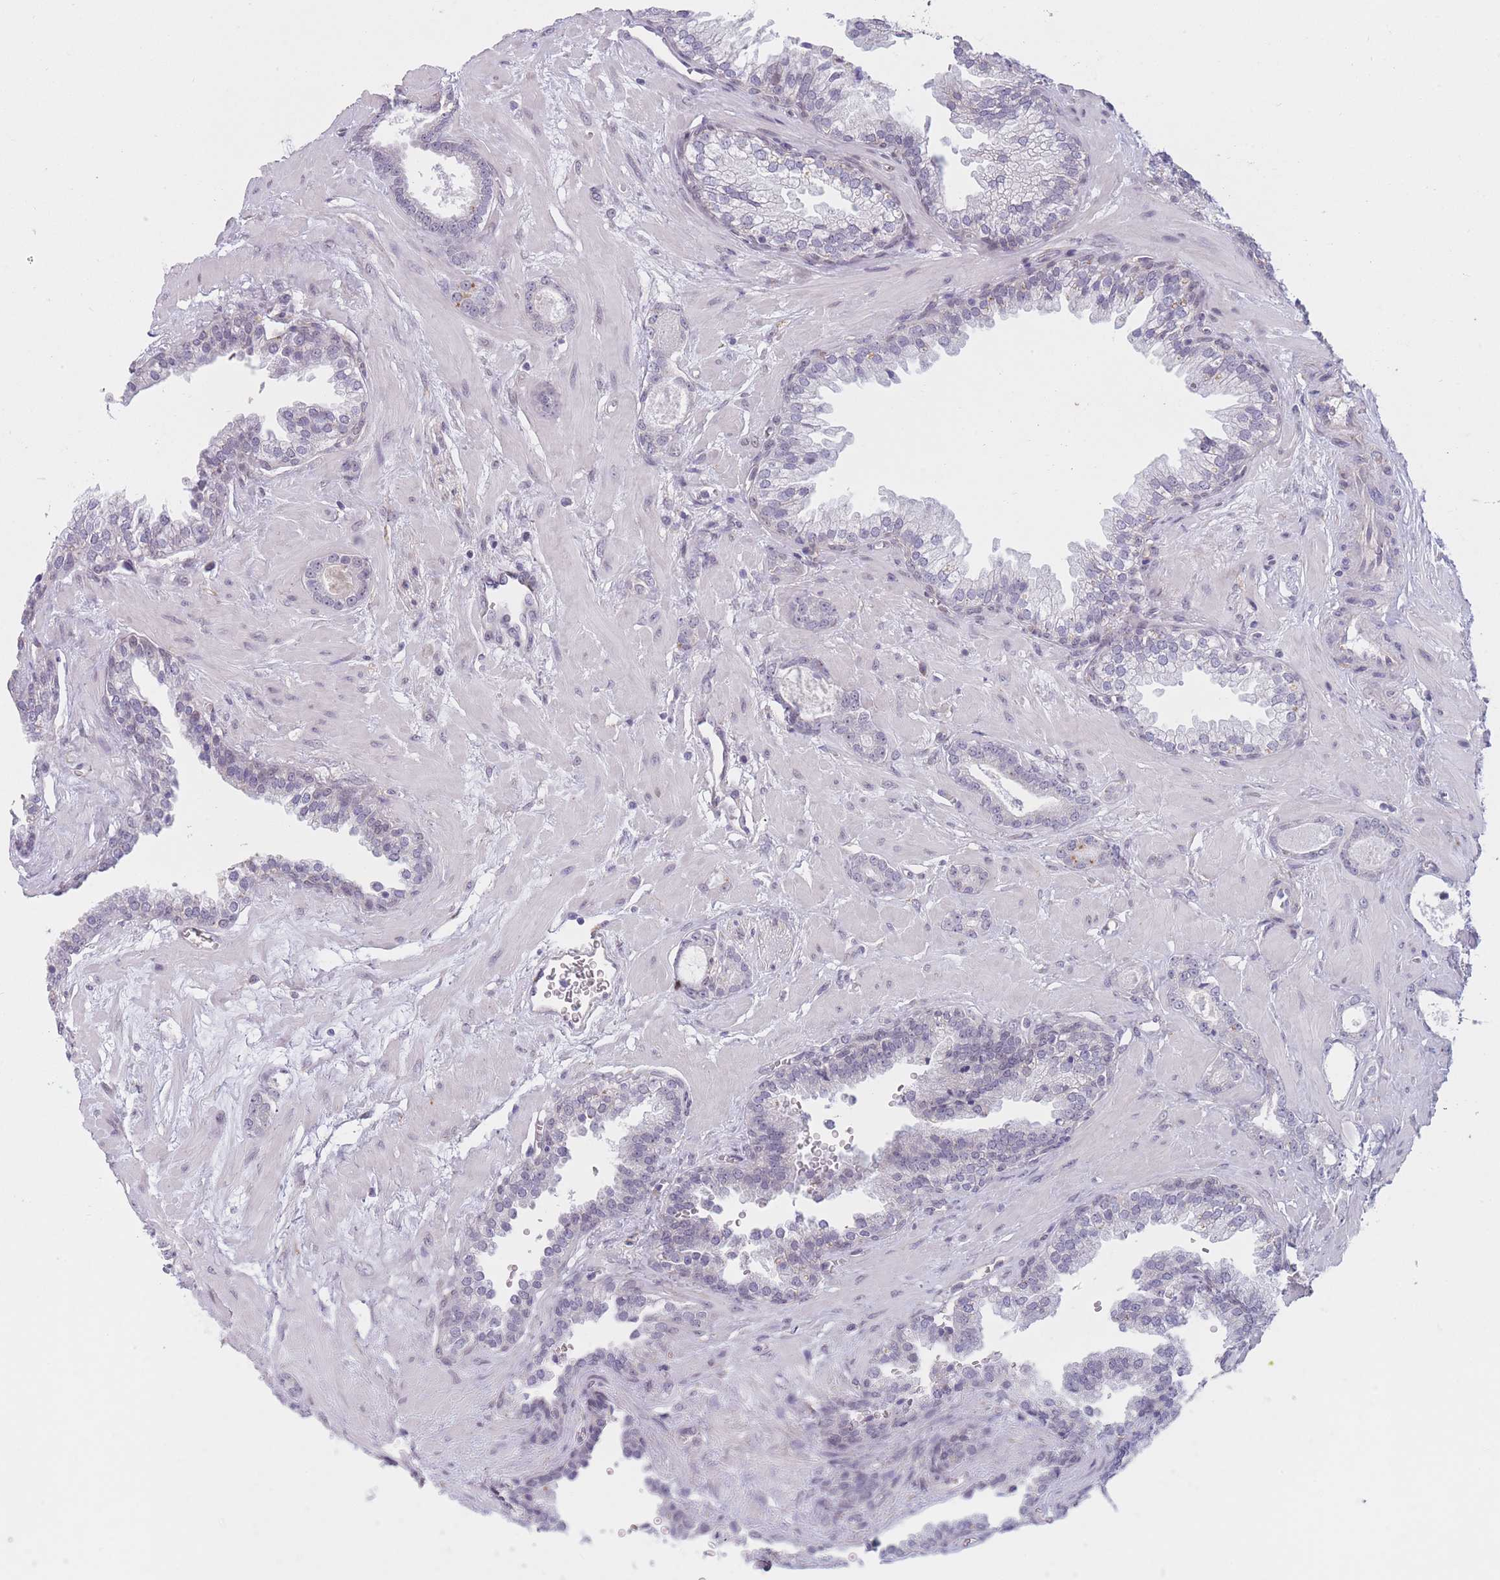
{"staining": {"intensity": "negative", "quantity": "none", "location": "none"}, "tissue": "prostate cancer", "cell_type": "Tumor cells", "image_type": "cancer", "snomed": [{"axis": "morphology", "description": "Adenocarcinoma, Low grade"}, {"axis": "topography", "description": "Prostate"}], "caption": "IHC photomicrograph of neoplastic tissue: human prostate adenocarcinoma (low-grade) stained with DAB (3,3'-diaminobenzidine) reveals no significant protein staining in tumor cells.", "gene": "COL27A1", "patient": {"sex": "male", "age": 60}}